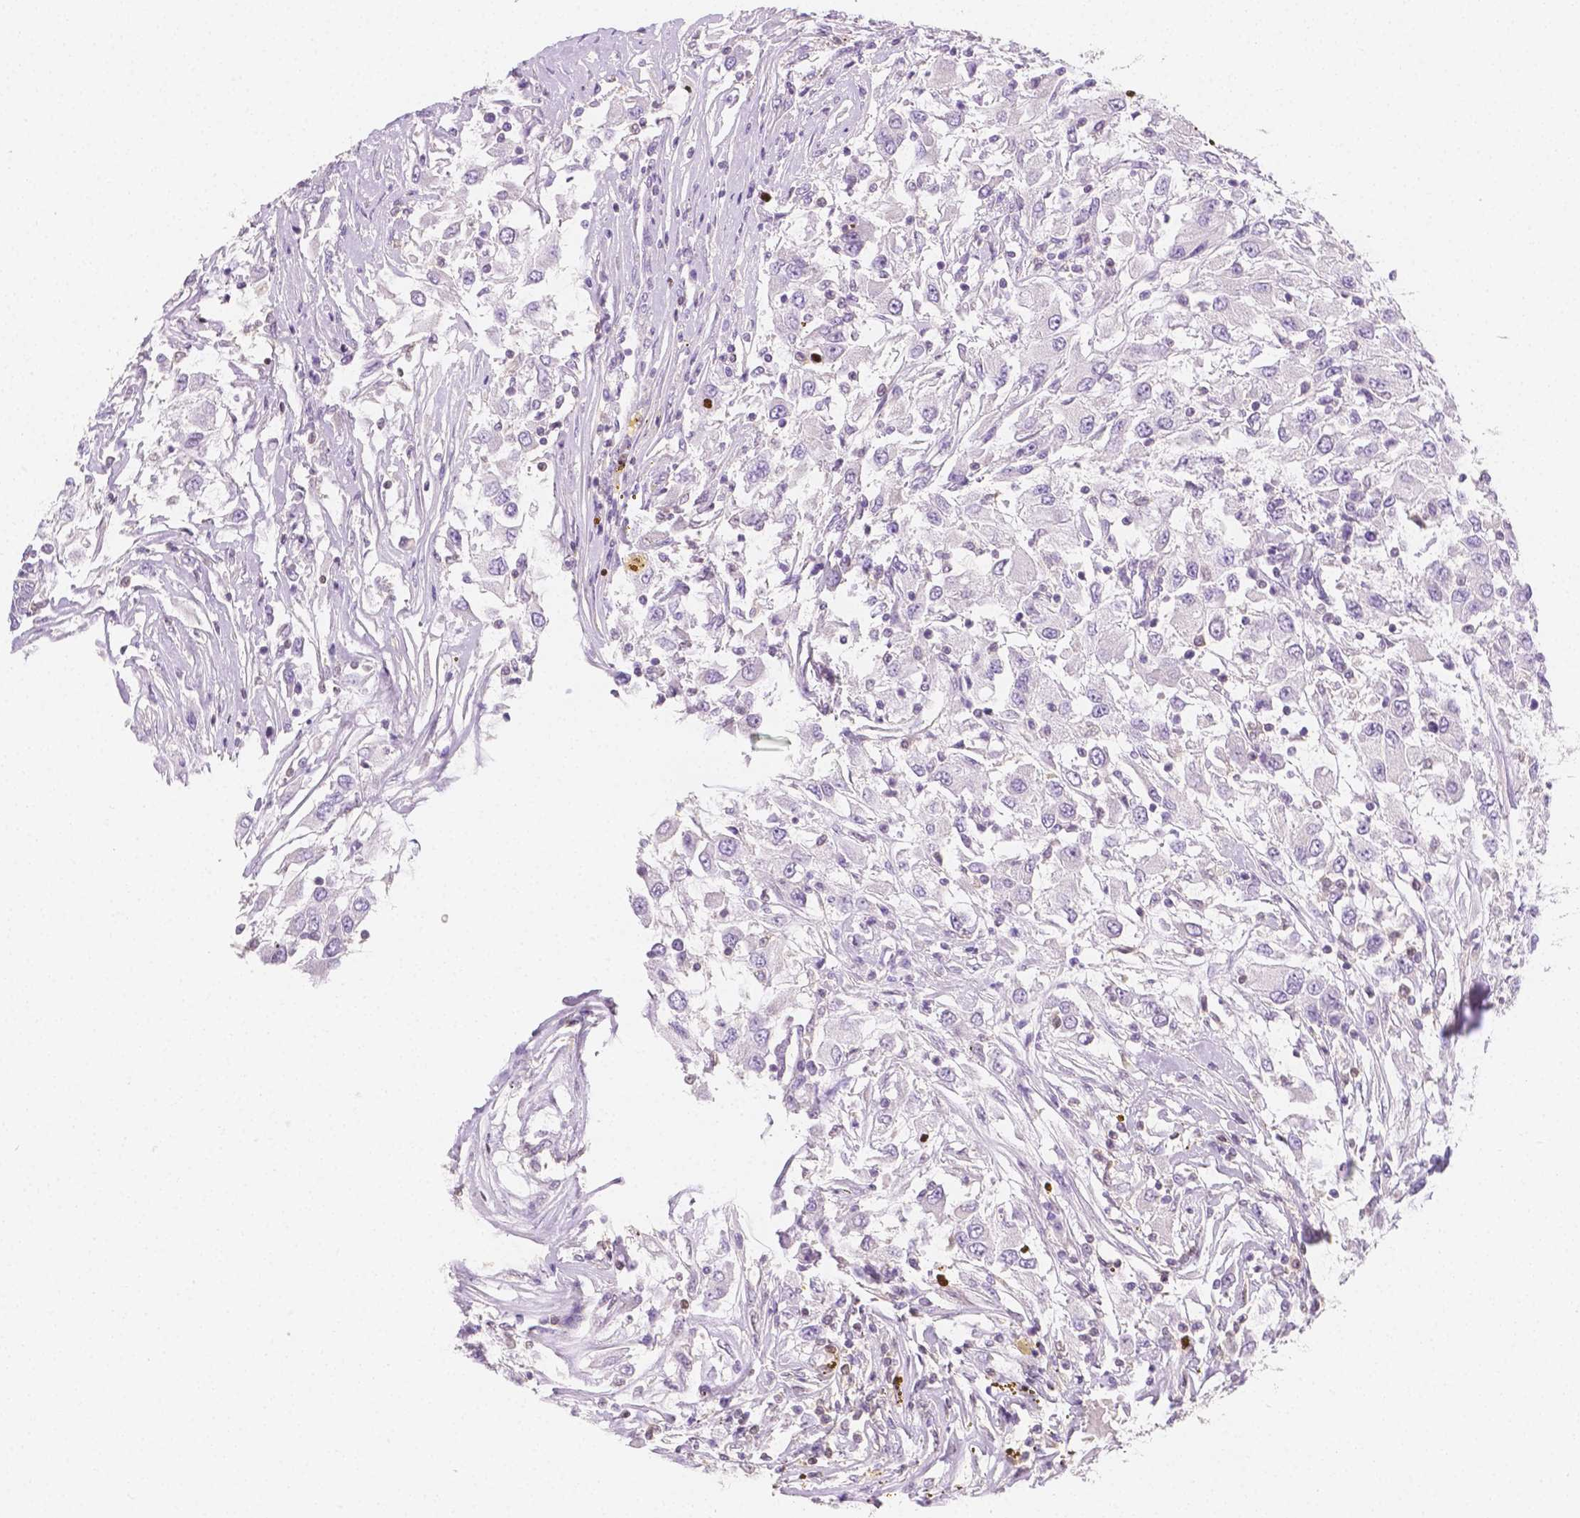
{"staining": {"intensity": "negative", "quantity": "none", "location": "none"}, "tissue": "renal cancer", "cell_type": "Tumor cells", "image_type": "cancer", "snomed": [{"axis": "morphology", "description": "Adenocarcinoma, NOS"}, {"axis": "topography", "description": "Kidney"}], "caption": "Immunohistochemistry (IHC) histopathology image of renal cancer (adenocarcinoma) stained for a protein (brown), which exhibits no expression in tumor cells.", "gene": "SGTB", "patient": {"sex": "female", "age": 67}}